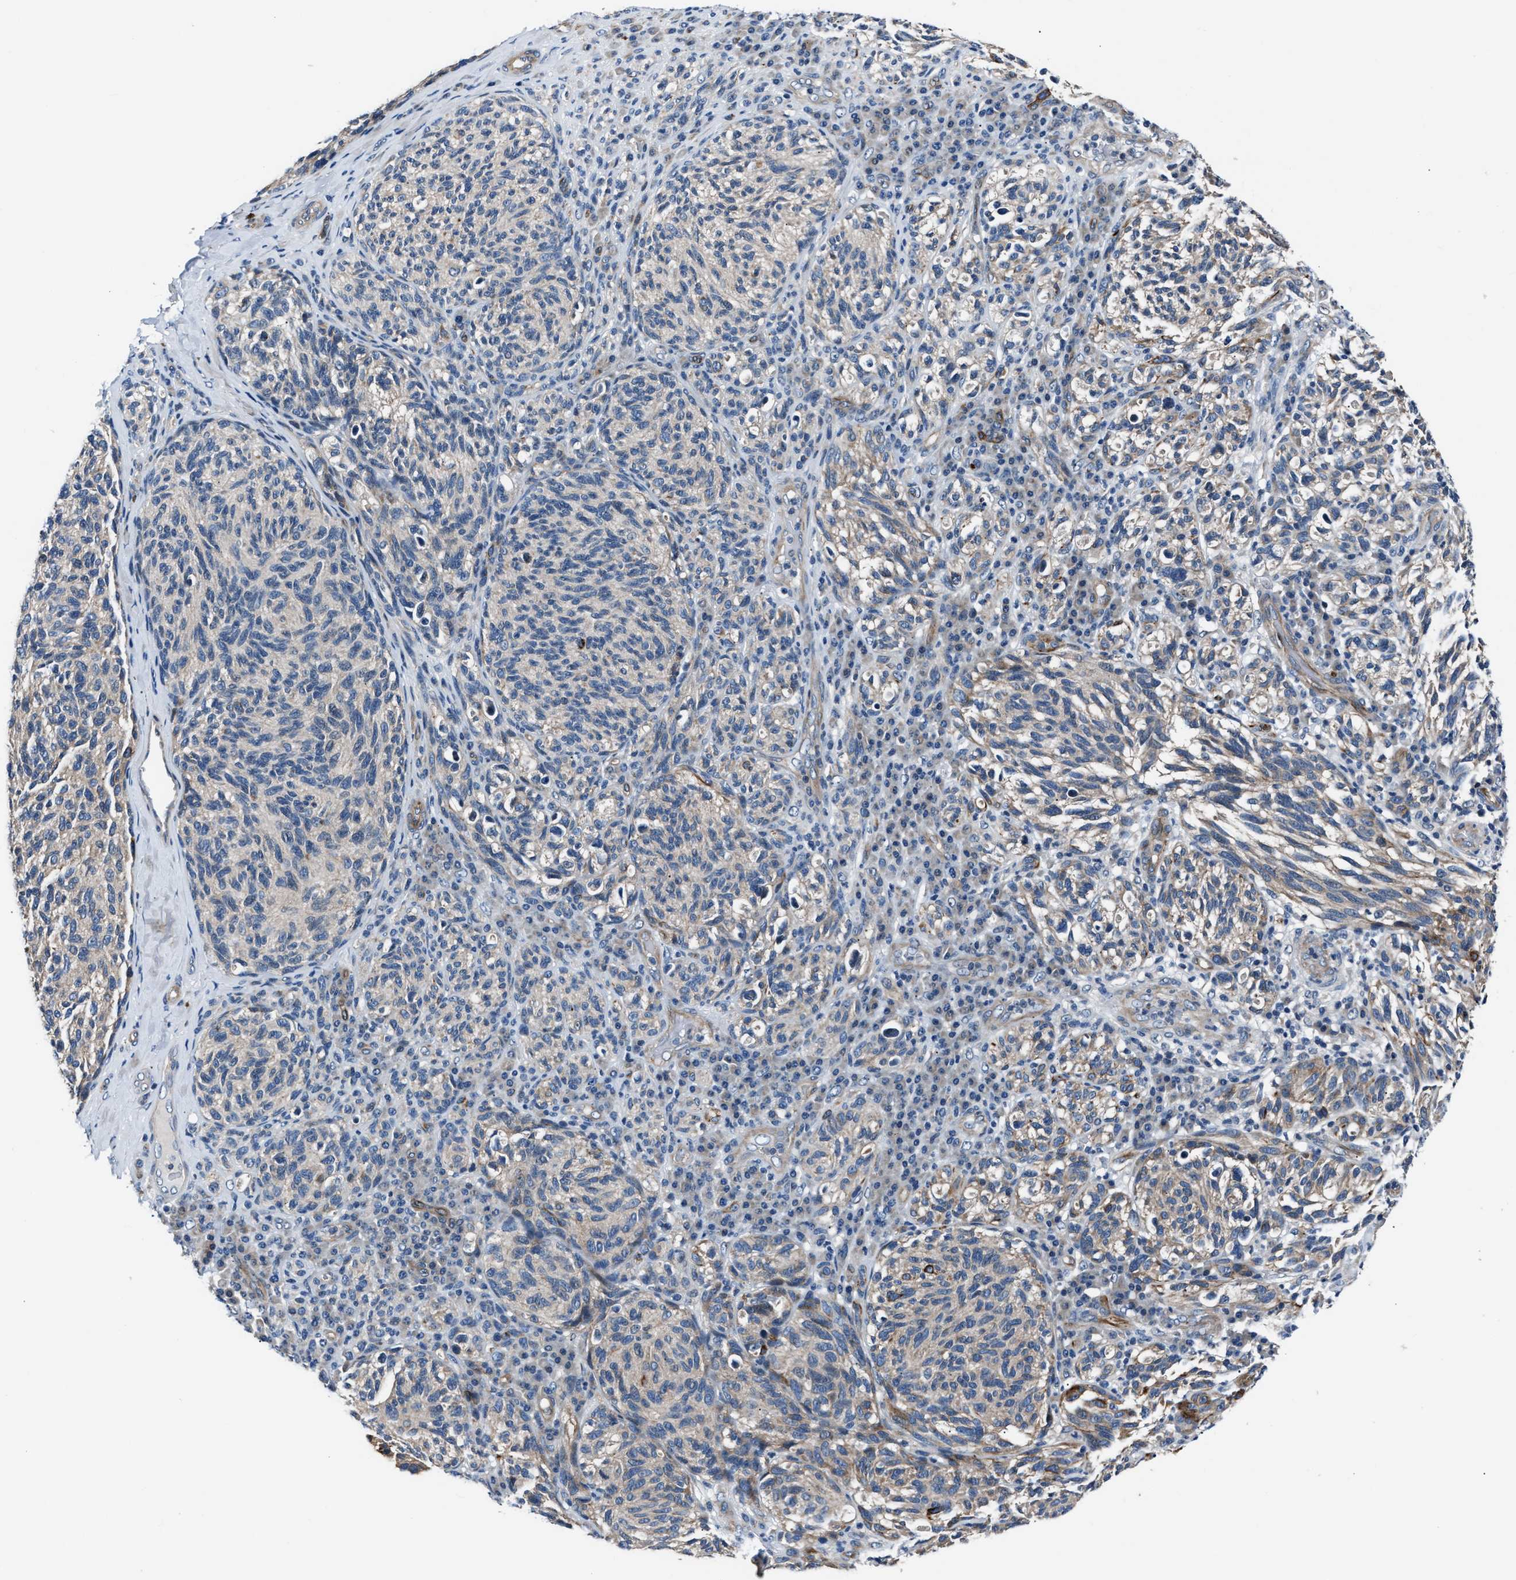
{"staining": {"intensity": "weak", "quantity": "<25%", "location": "cytoplasmic/membranous"}, "tissue": "melanoma", "cell_type": "Tumor cells", "image_type": "cancer", "snomed": [{"axis": "morphology", "description": "Malignant melanoma, NOS"}, {"axis": "topography", "description": "Skin"}], "caption": "The histopathology image displays no significant expression in tumor cells of melanoma. (DAB immunohistochemistry visualized using brightfield microscopy, high magnification).", "gene": "MPDZ", "patient": {"sex": "female", "age": 73}}